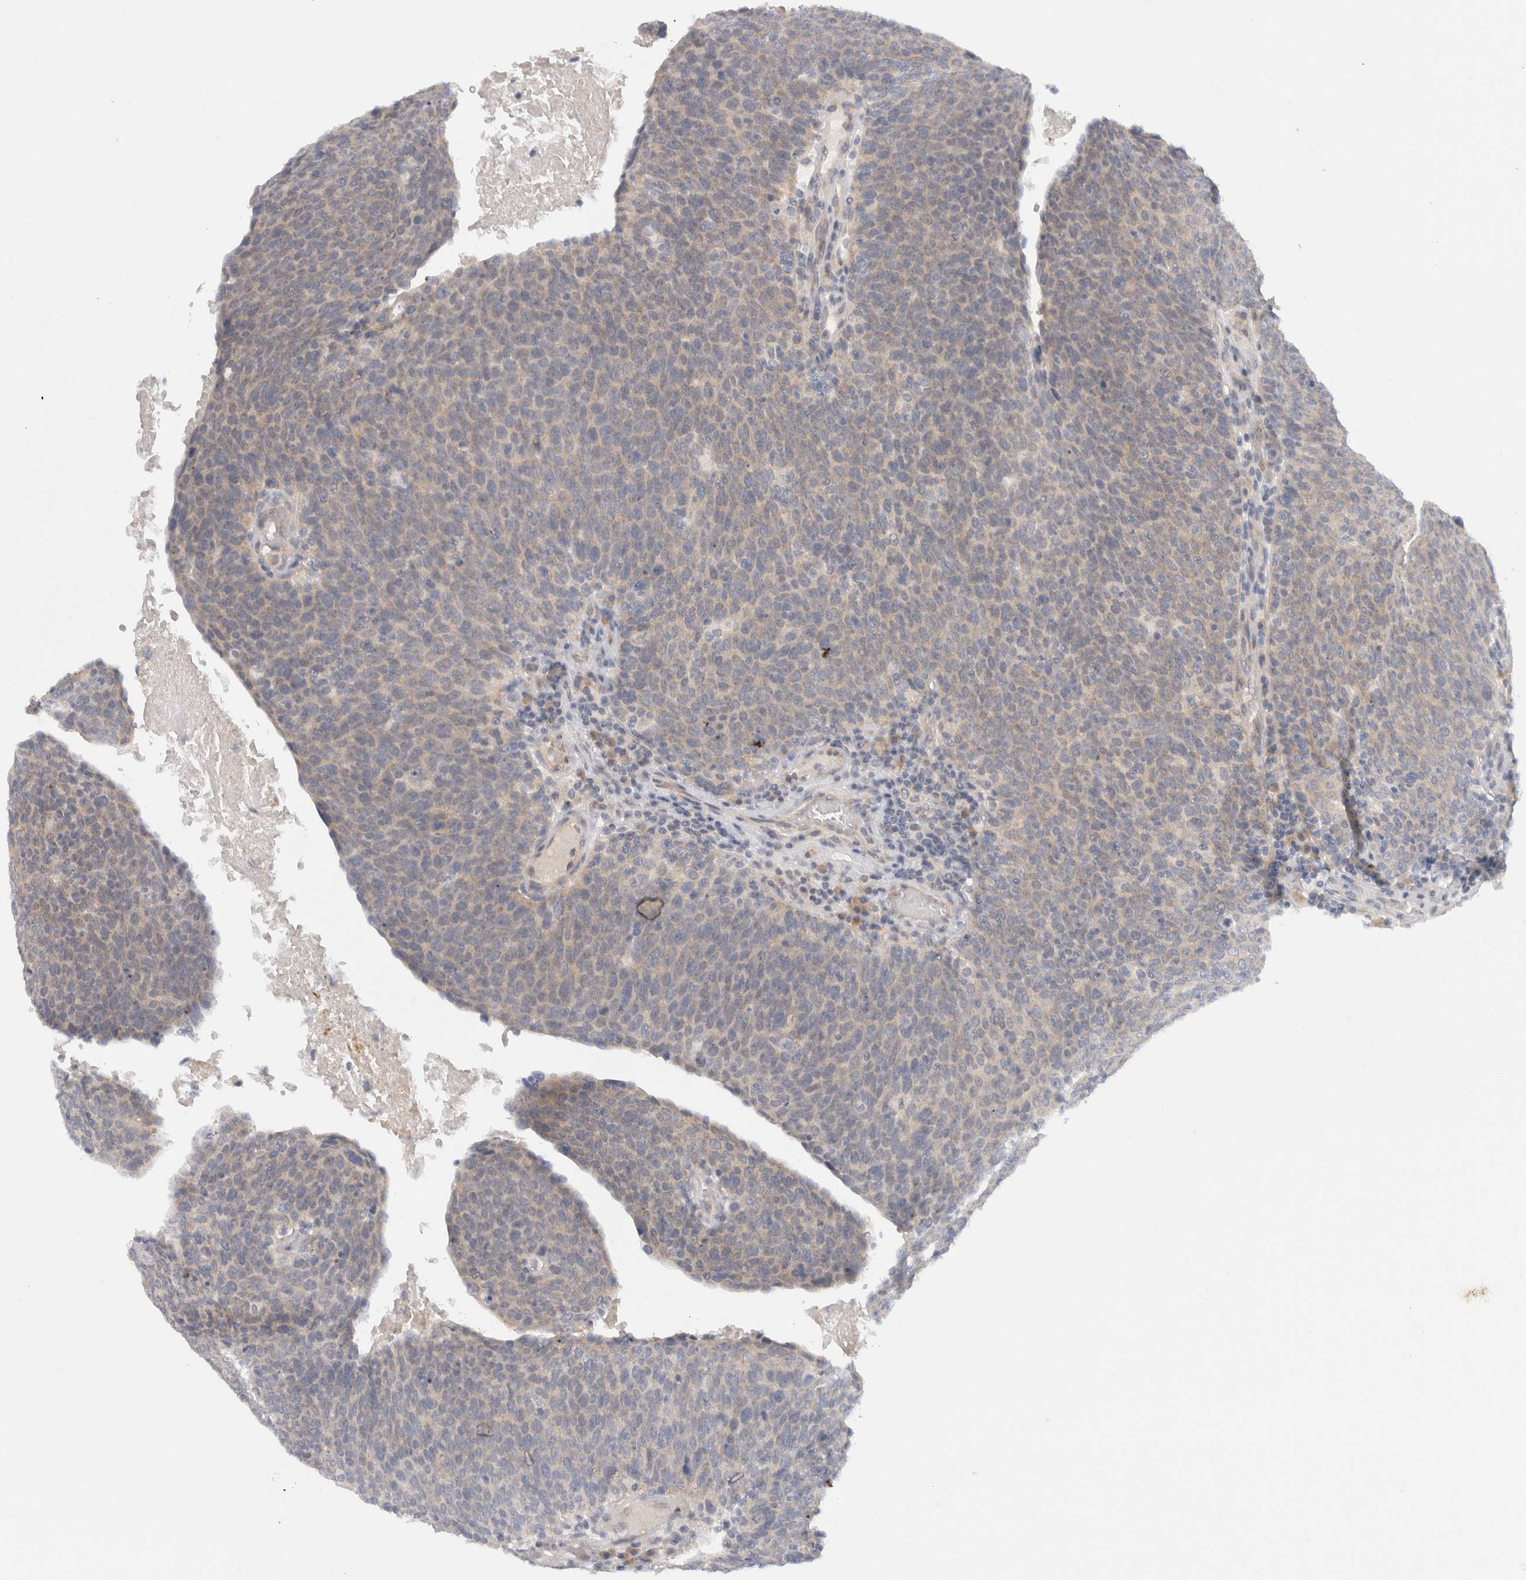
{"staining": {"intensity": "weak", "quantity": "<25%", "location": "cytoplasmic/membranous"}, "tissue": "head and neck cancer", "cell_type": "Tumor cells", "image_type": "cancer", "snomed": [{"axis": "morphology", "description": "Squamous cell carcinoma, NOS"}, {"axis": "morphology", "description": "Squamous cell carcinoma, metastatic, NOS"}, {"axis": "topography", "description": "Lymph node"}, {"axis": "topography", "description": "Head-Neck"}], "caption": "Tumor cells are negative for protein expression in human head and neck squamous cell carcinoma.", "gene": "CHRM4", "patient": {"sex": "male", "age": 62}}